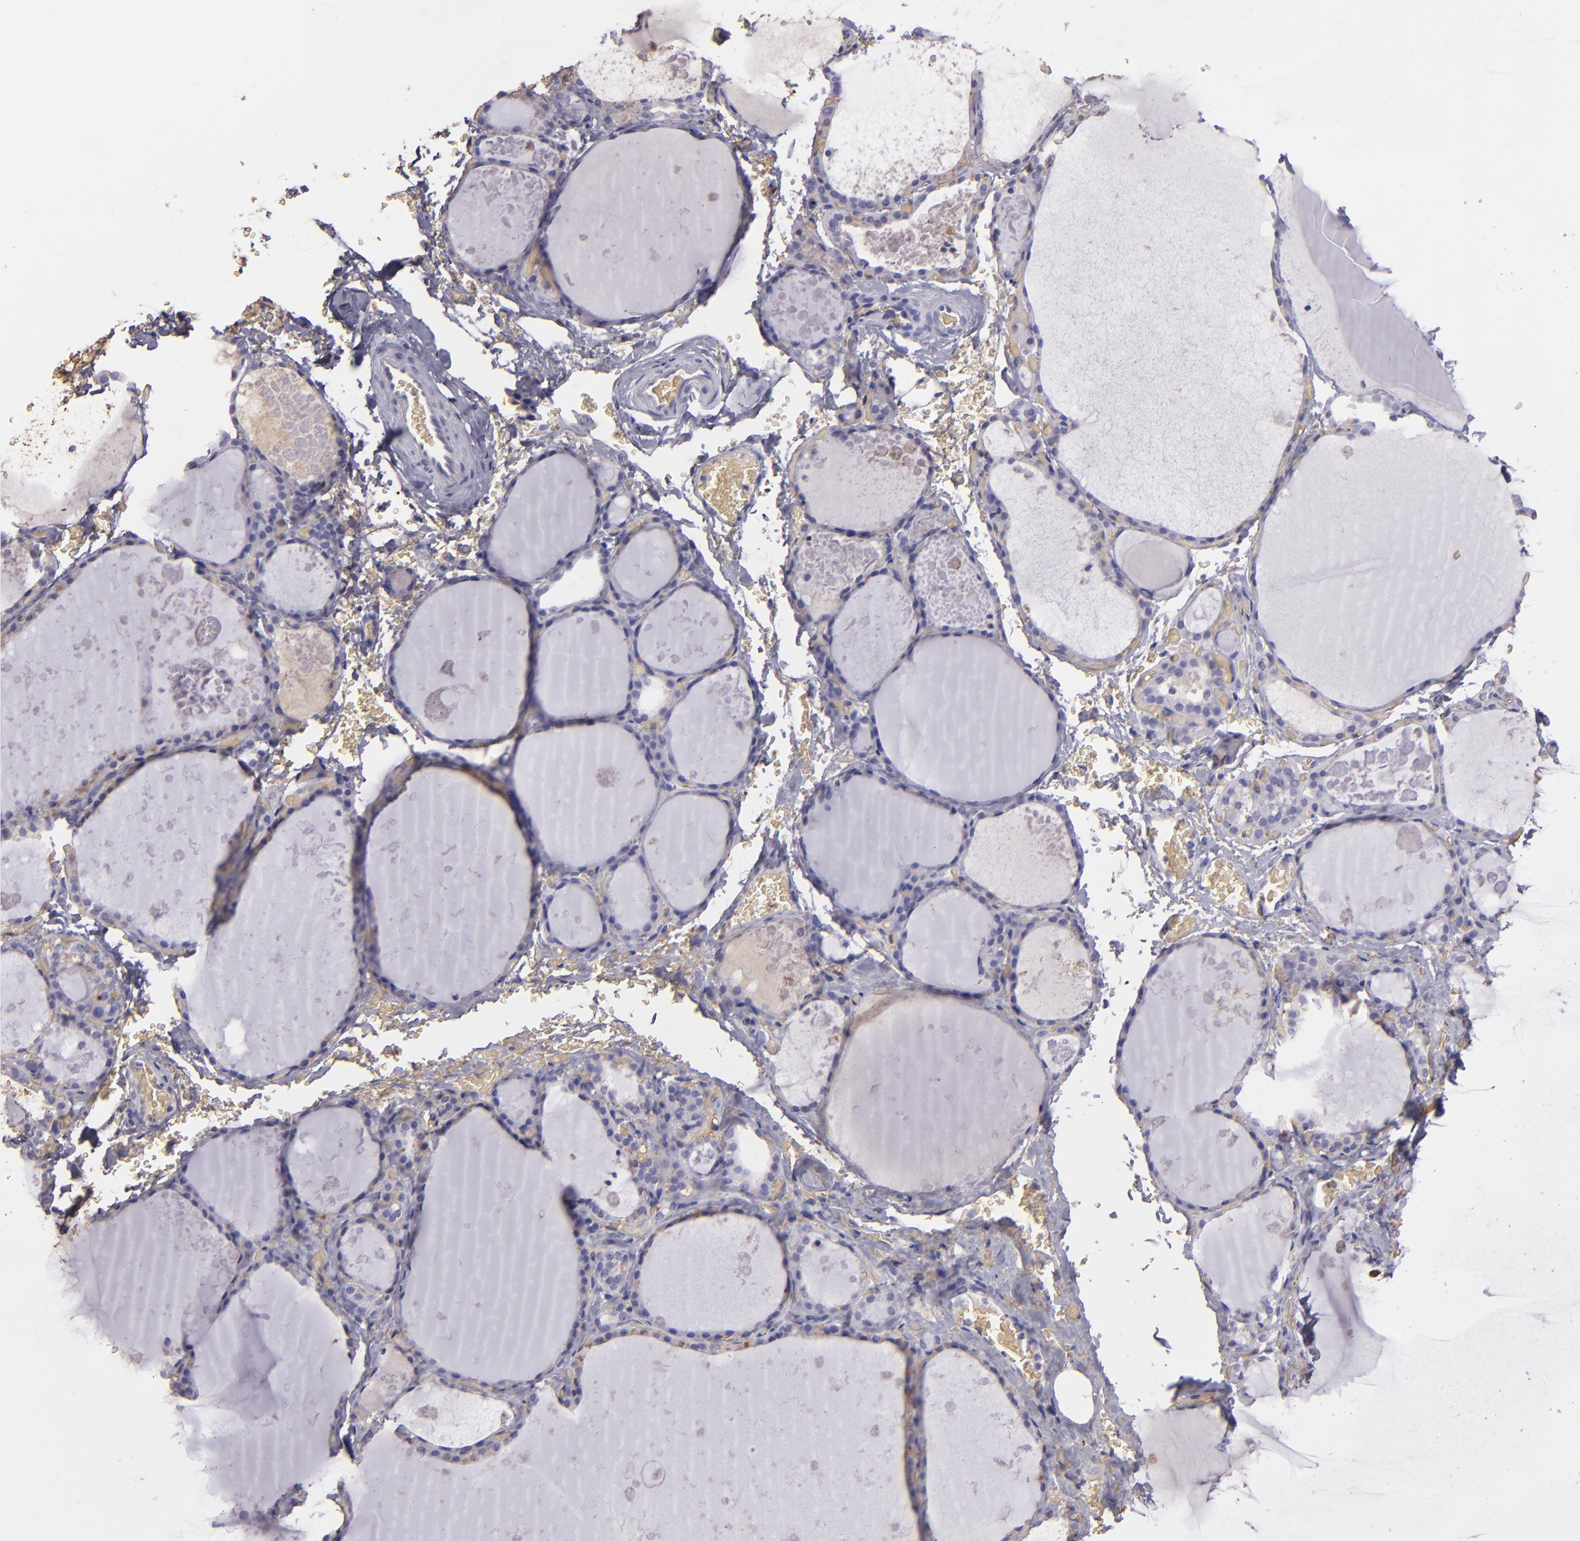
{"staining": {"intensity": "negative", "quantity": "none", "location": "none"}, "tissue": "thyroid gland", "cell_type": "Glandular cells", "image_type": "normal", "snomed": [{"axis": "morphology", "description": "Normal tissue, NOS"}, {"axis": "topography", "description": "Thyroid gland"}], "caption": "The image exhibits no staining of glandular cells in normal thyroid gland.", "gene": "ACE", "patient": {"sex": "male", "age": 61}}